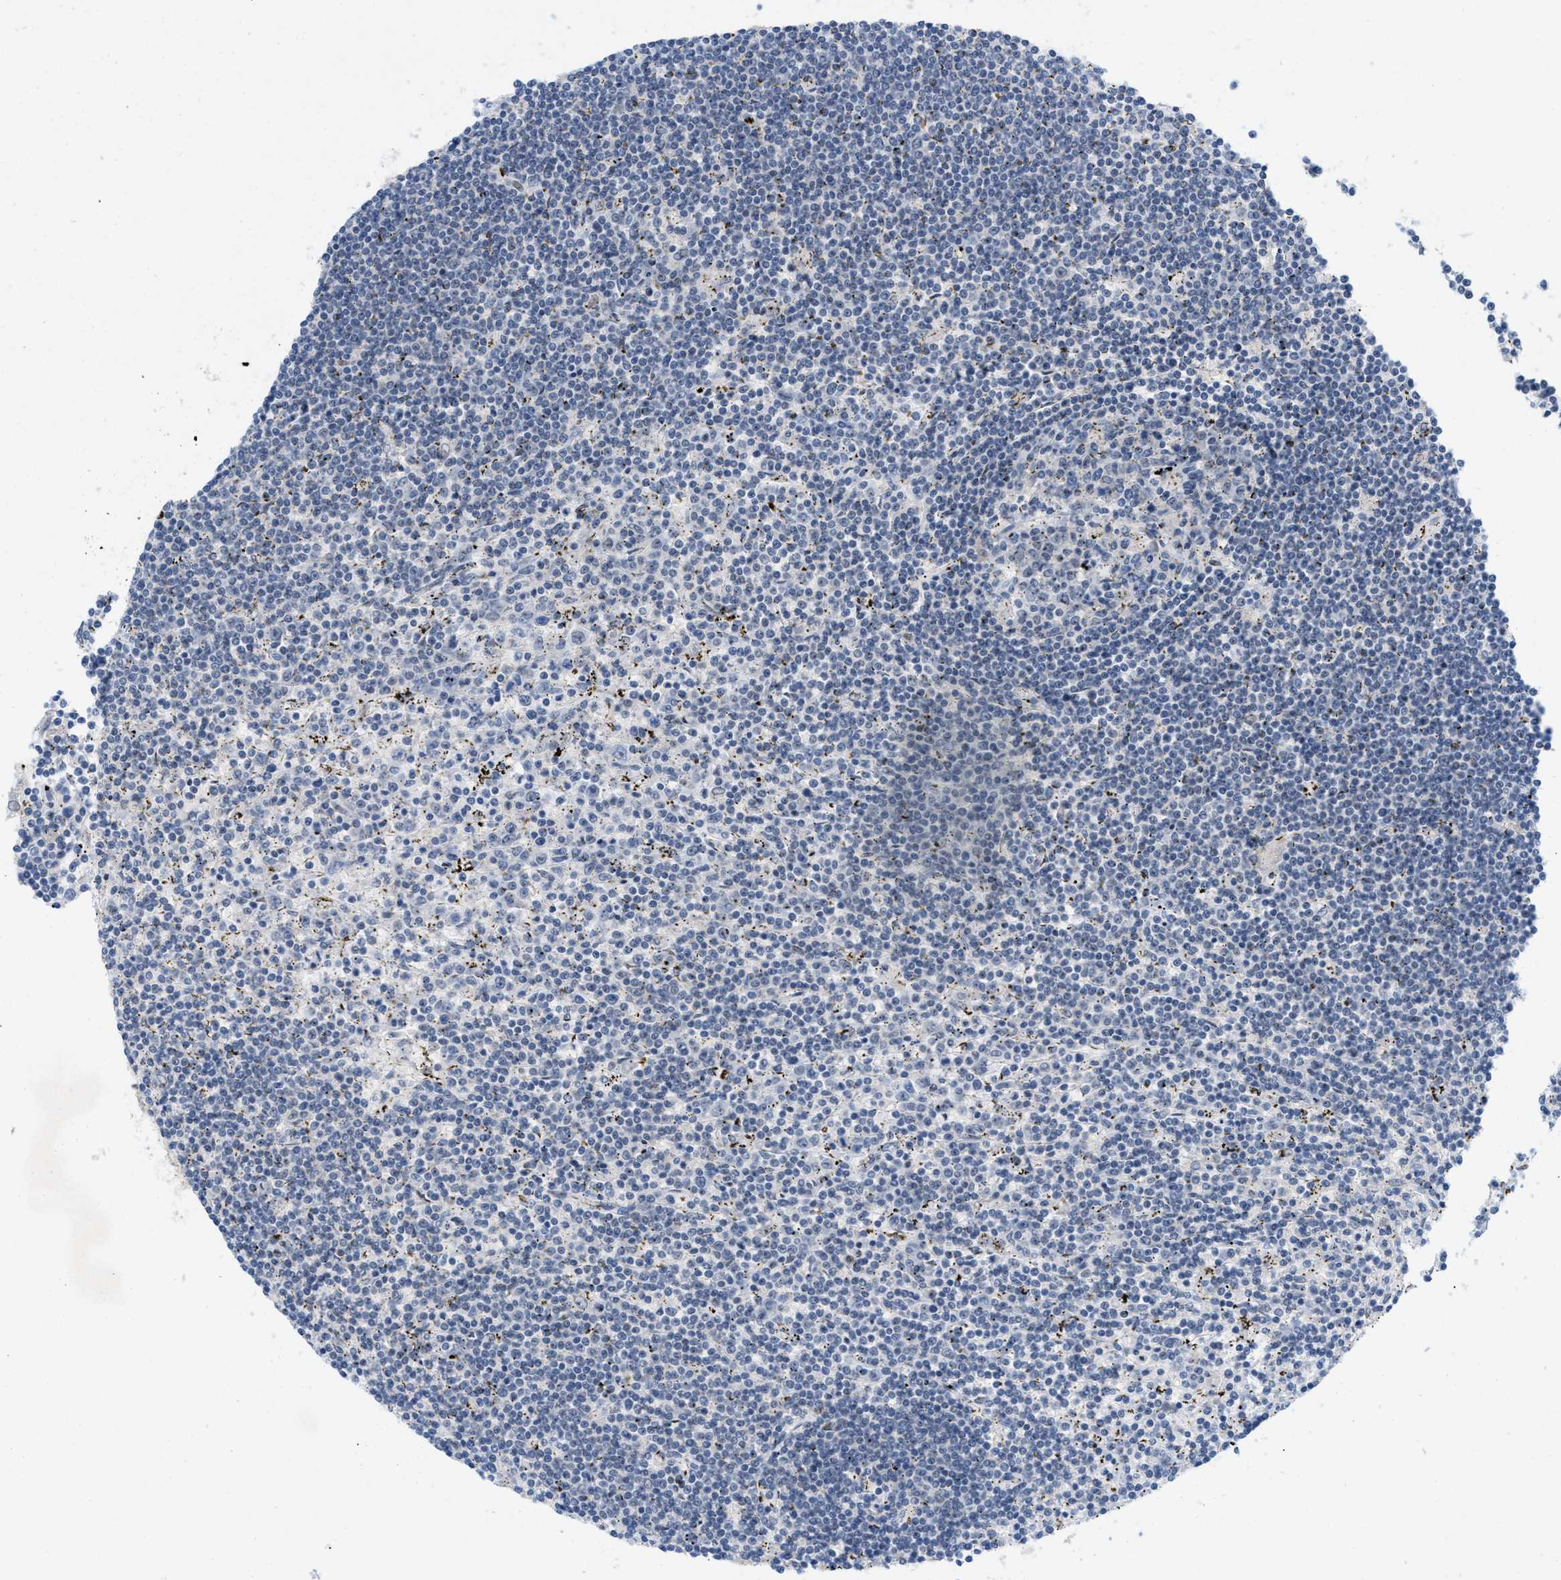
{"staining": {"intensity": "negative", "quantity": "none", "location": "none"}, "tissue": "lymphoma", "cell_type": "Tumor cells", "image_type": "cancer", "snomed": [{"axis": "morphology", "description": "Malignant lymphoma, non-Hodgkin's type, Low grade"}, {"axis": "topography", "description": "Spleen"}], "caption": "A photomicrograph of low-grade malignant lymphoma, non-Hodgkin's type stained for a protein demonstrates no brown staining in tumor cells.", "gene": "WIPI2", "patient": {"sex": "male", "age": 76}}